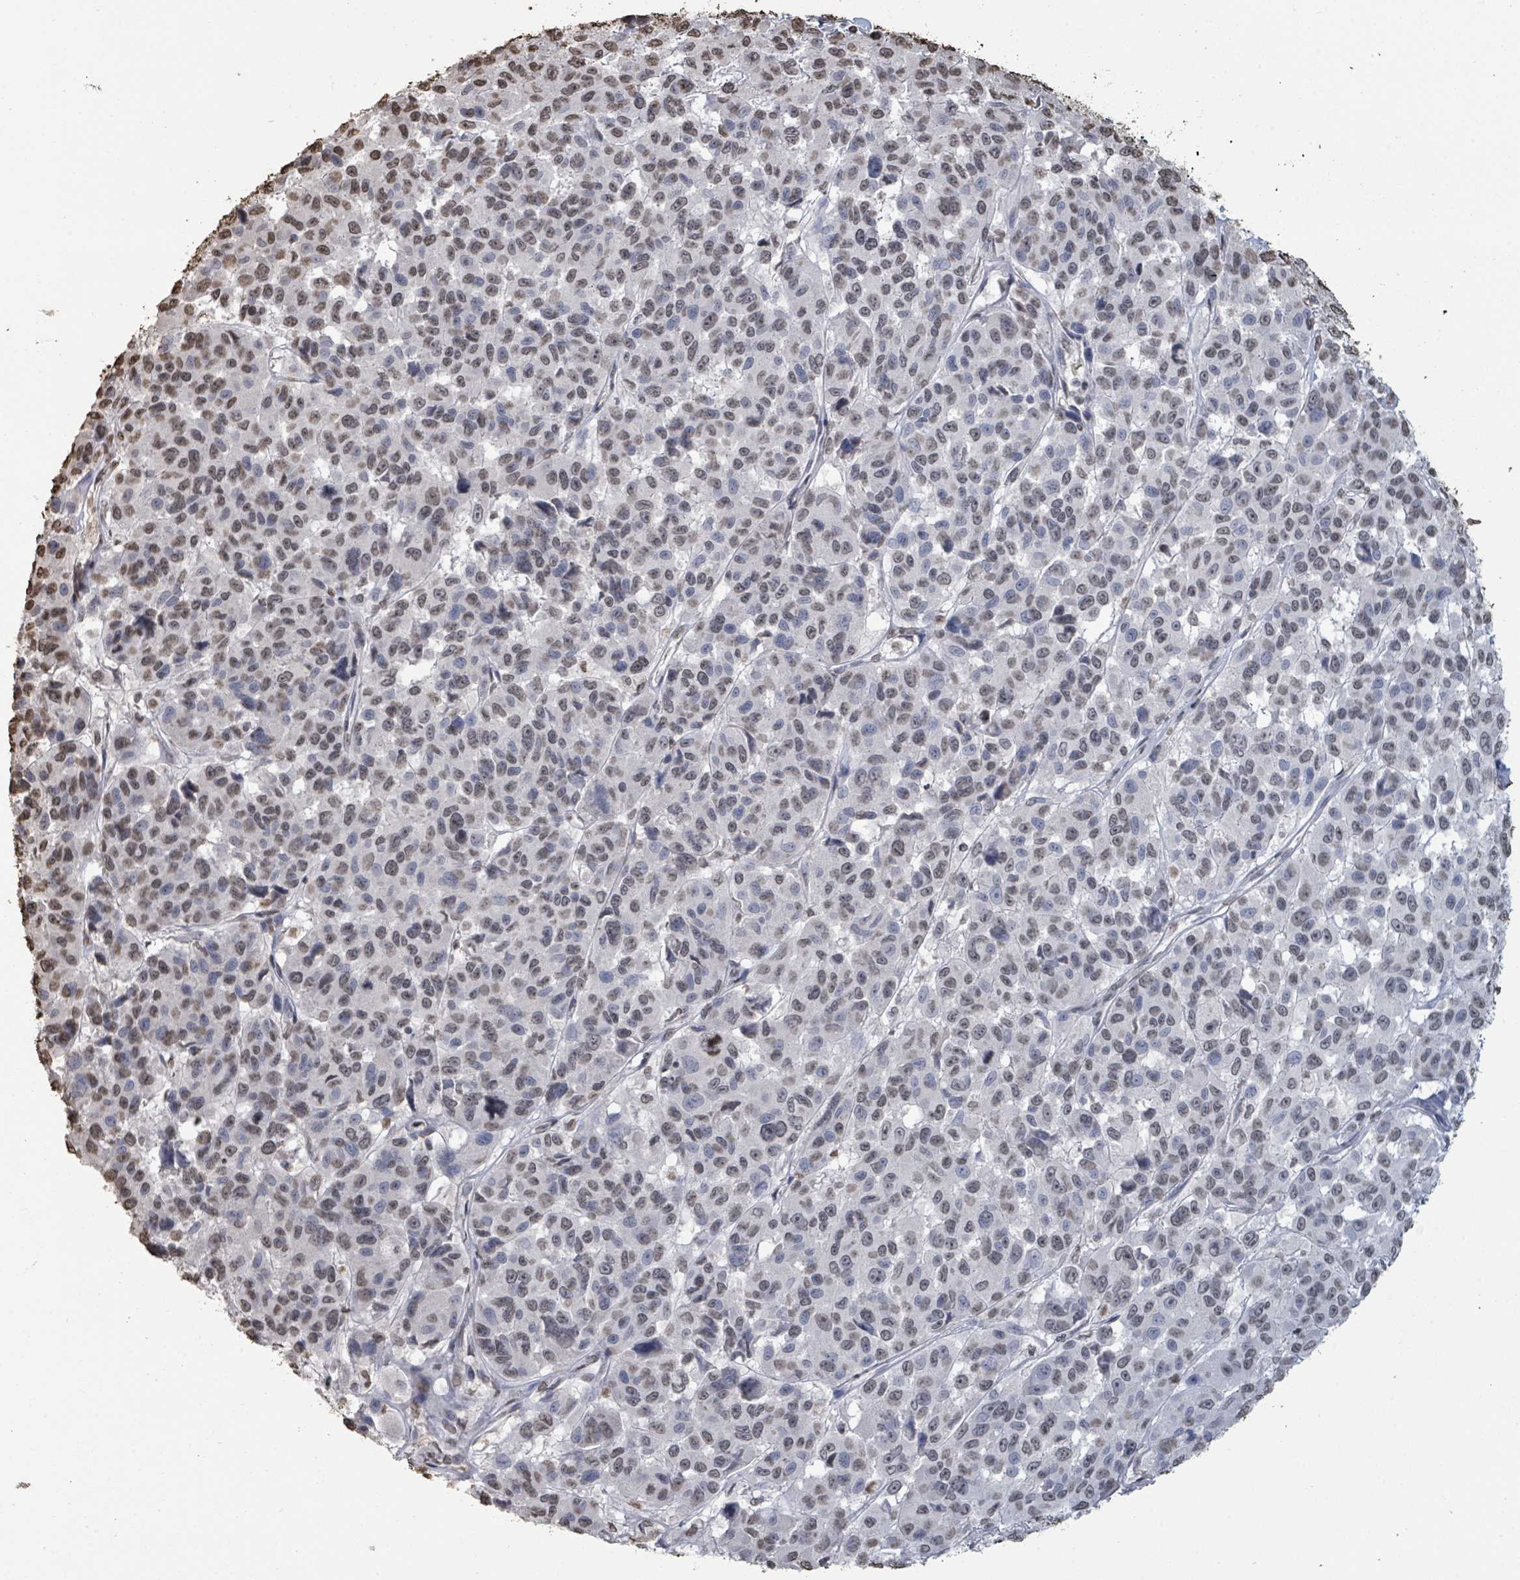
{"staining": {"intensity": "weak", "quantity": "<25%", "location": "nuclear"}, "tissue": "melanoma", "cell_type": "Tumor cells", "image_type": "cancer", "snomed": [{"axis": "morphology", "description": "Malignant melanoma, NOS"}, {"axis": "topography", "description": "Skin"}], "caption": "Immunohistochemical staining of human malignant melanoma exhibits no significant staining in tumor cells. (Stains: DAB (3,3'-diaminobenzidine) immunohistochemistry with hematoxylin counter stain, Microscopy: brightfield microscopy at high magnification).", "gene": "MRPS12", "patient": {"sex": "female", "age": 66}}